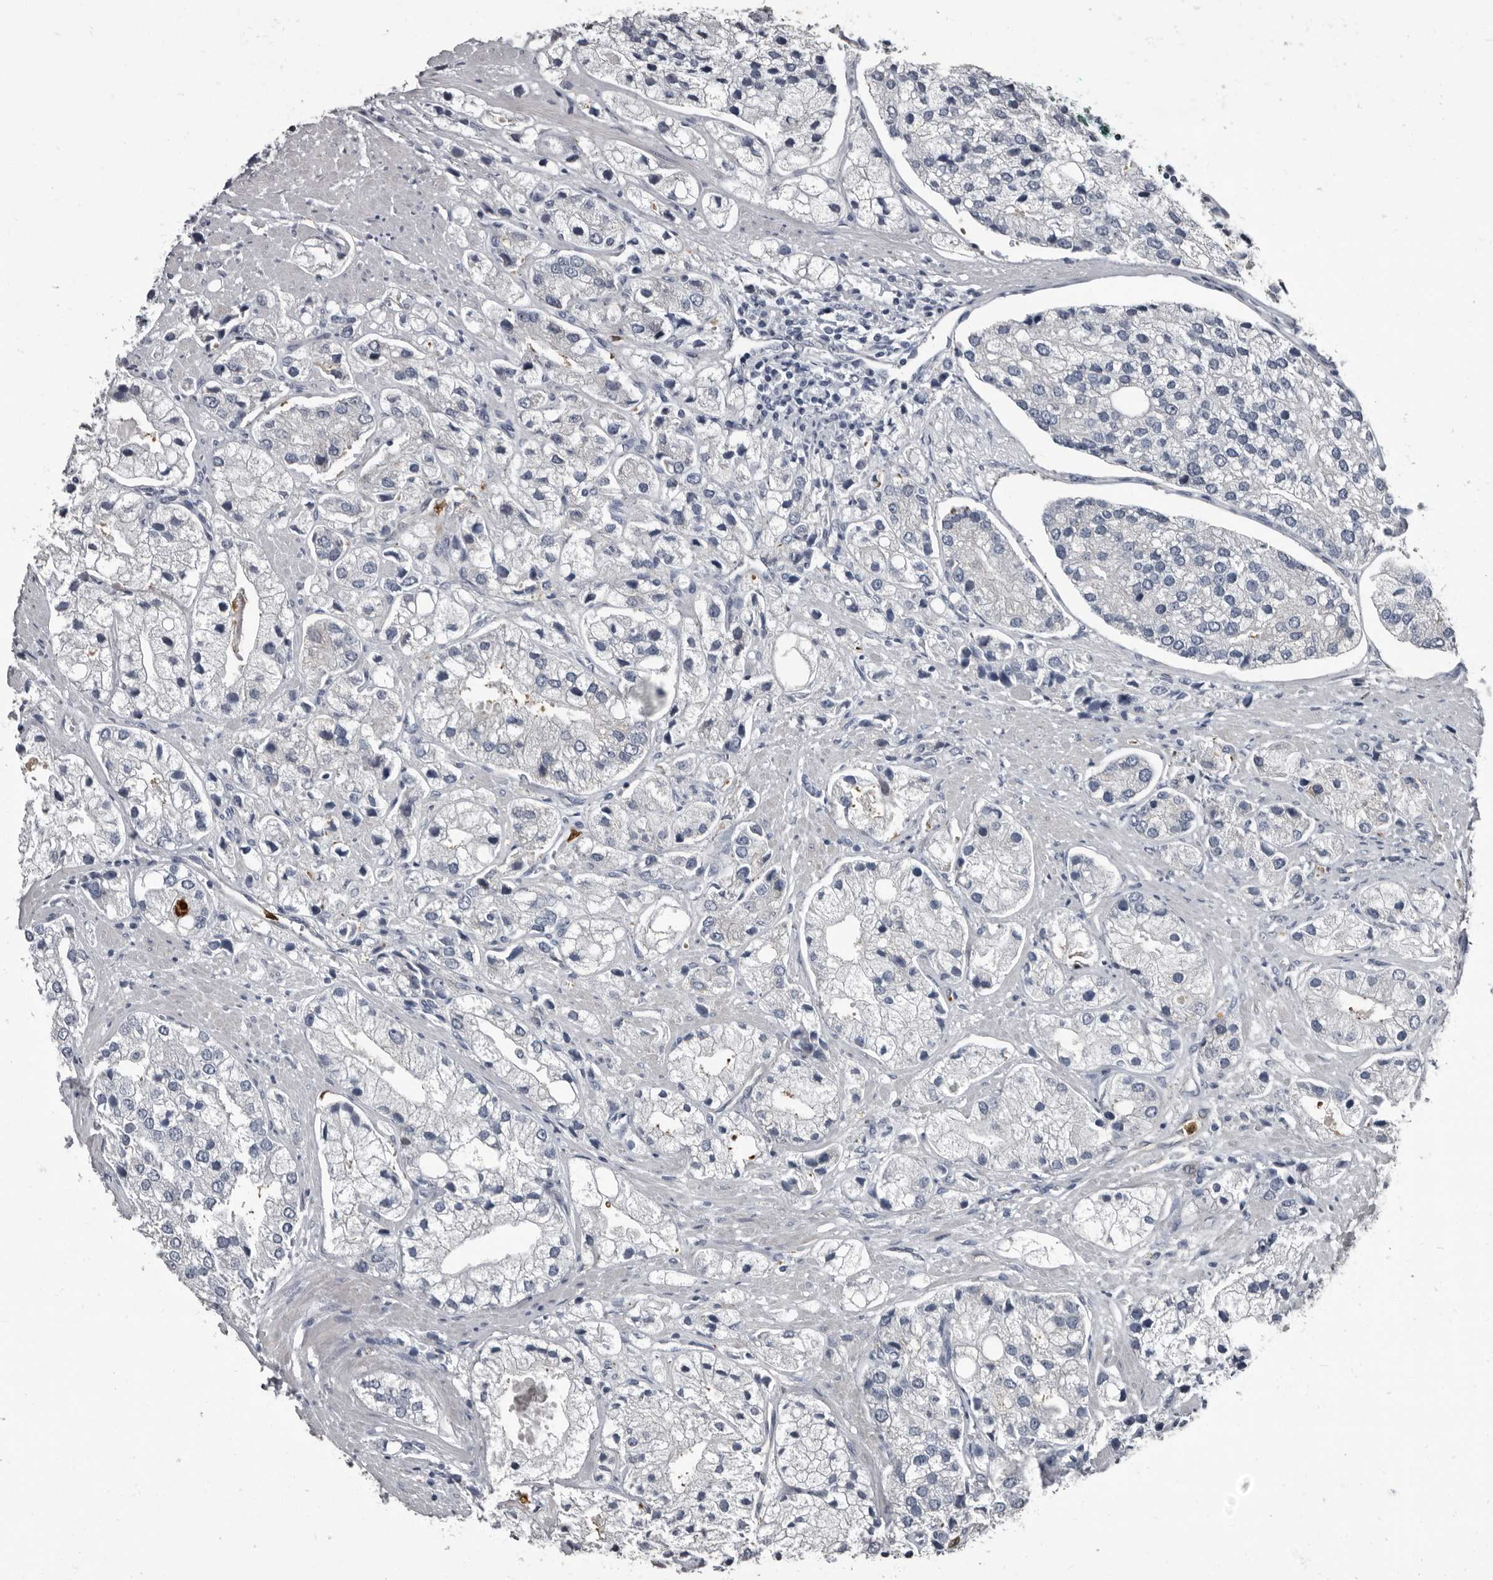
{"staining": {"intensity": "negative", "quantity": "none", "location": "none"}, "tissue": "prostate cancer", "cell_type": "Tumor cells", "image_type": "cancer", "snomed": [{"axis": "morphology", "description": "Adenocarcinoma, High grade"}, {"axis": "topography", "description": "Prostate"}], "caption": "Prostate cancer stained for a protein using immunohistochemistry exhibits no staining tumor cells.", "gene": "TPD52L1", "patient": {"sex": "male", "age": 50}}